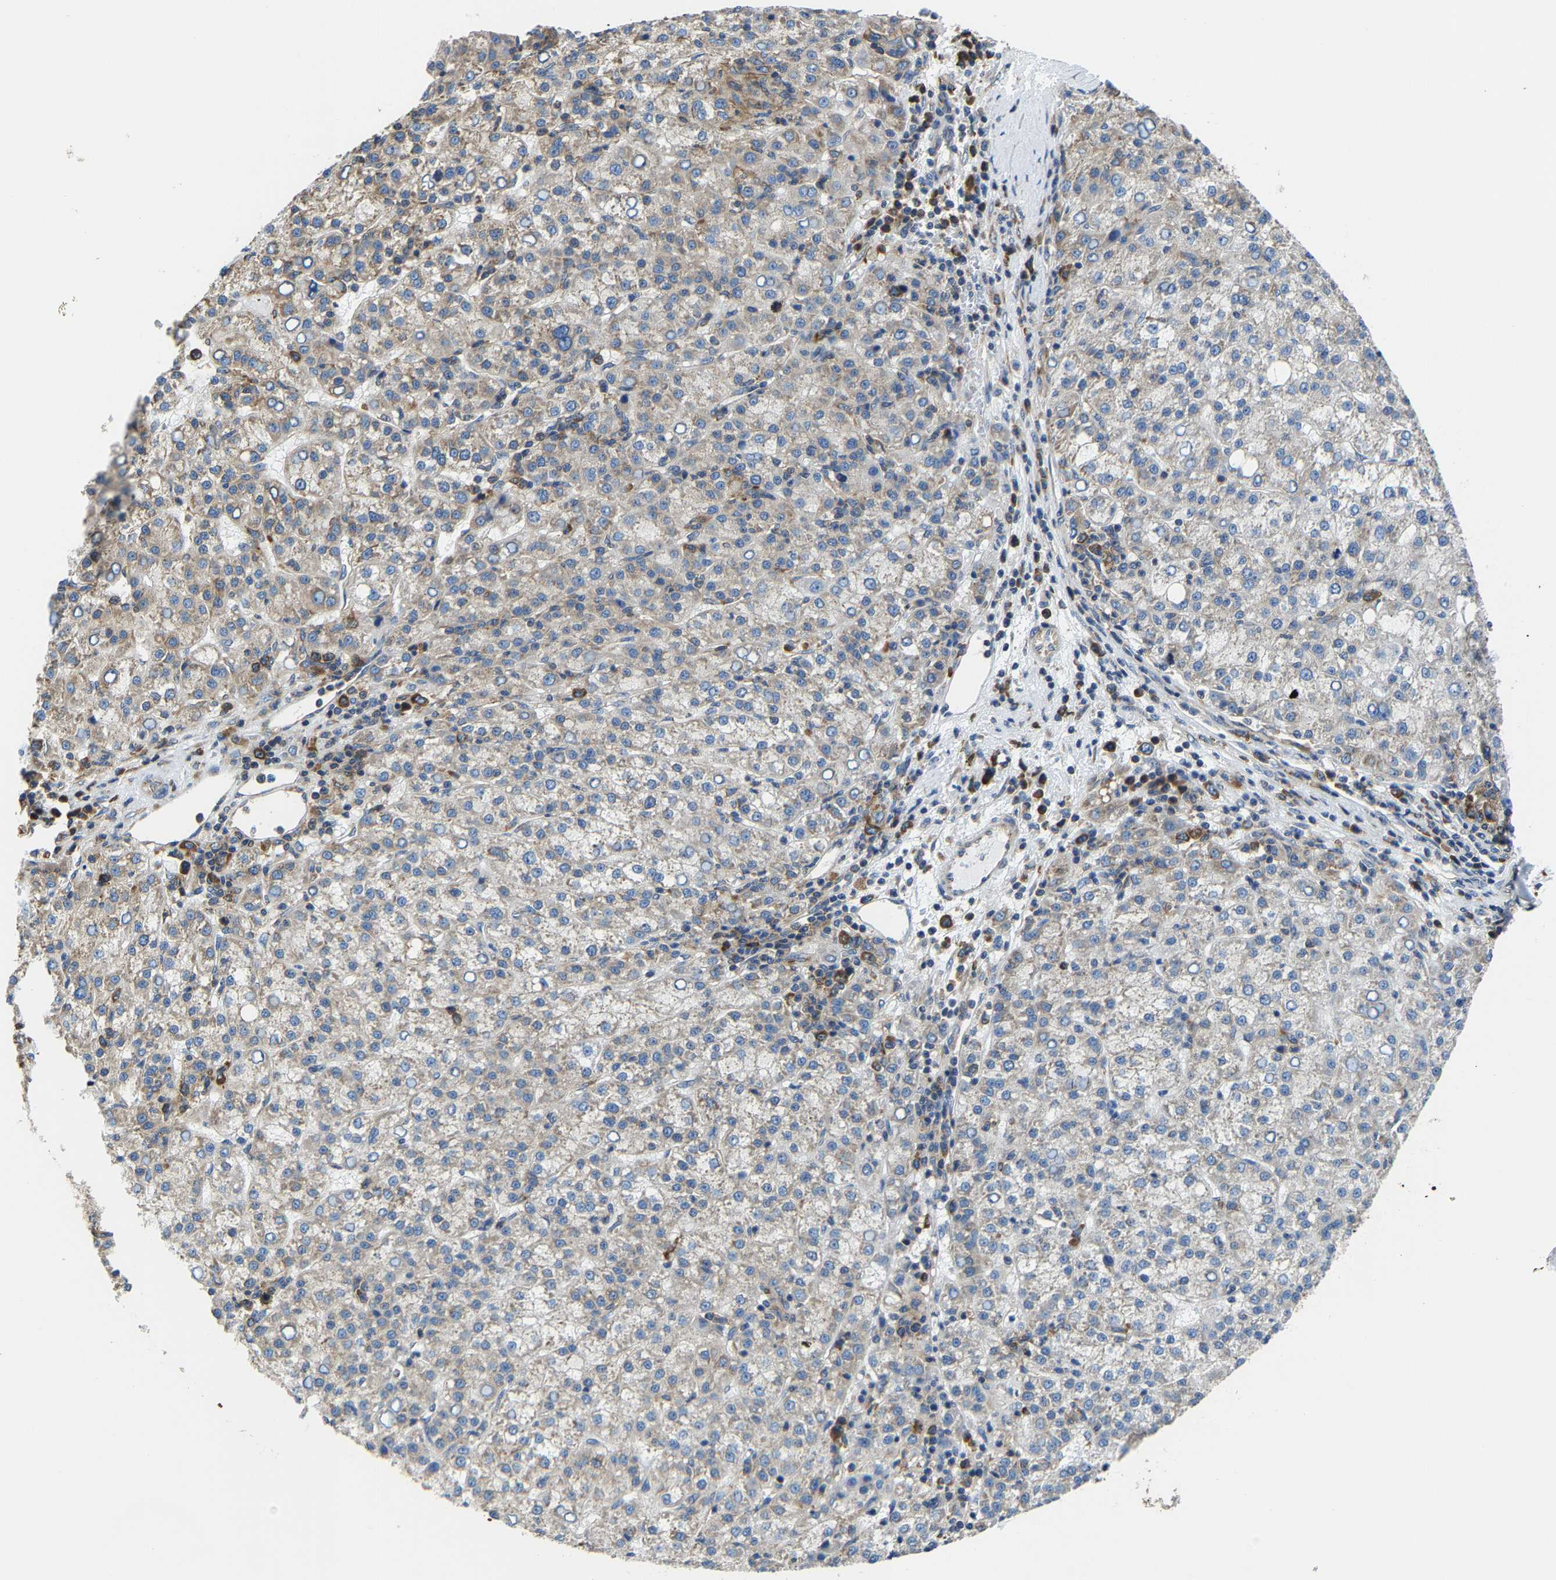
{"staining": {"intensity": "weak", "quantity": ">75%", "location": "cytoplasmic/membranous"}, "tissue": "liver cancer", "cell_type": "Tumor cells", "image_type": "cancer", "snomed": [{"axis": "morphology", "description": "Carcinoma, Hepatocellular, NOS"}, {"axis": "topography", "description": "Liver"}], "caption": "The micrograph shows a brown stain indicating the presence of a protein in the cytoplasmic/membranous of tumor cells in hepatocellular carcinoma (liver). (DAB (3,3'-diaminobenzidine) IHC with brightfield microscopy, high magnification).", "gene": "G3BP2", "patient": {"sex": "female", "age": 58}}